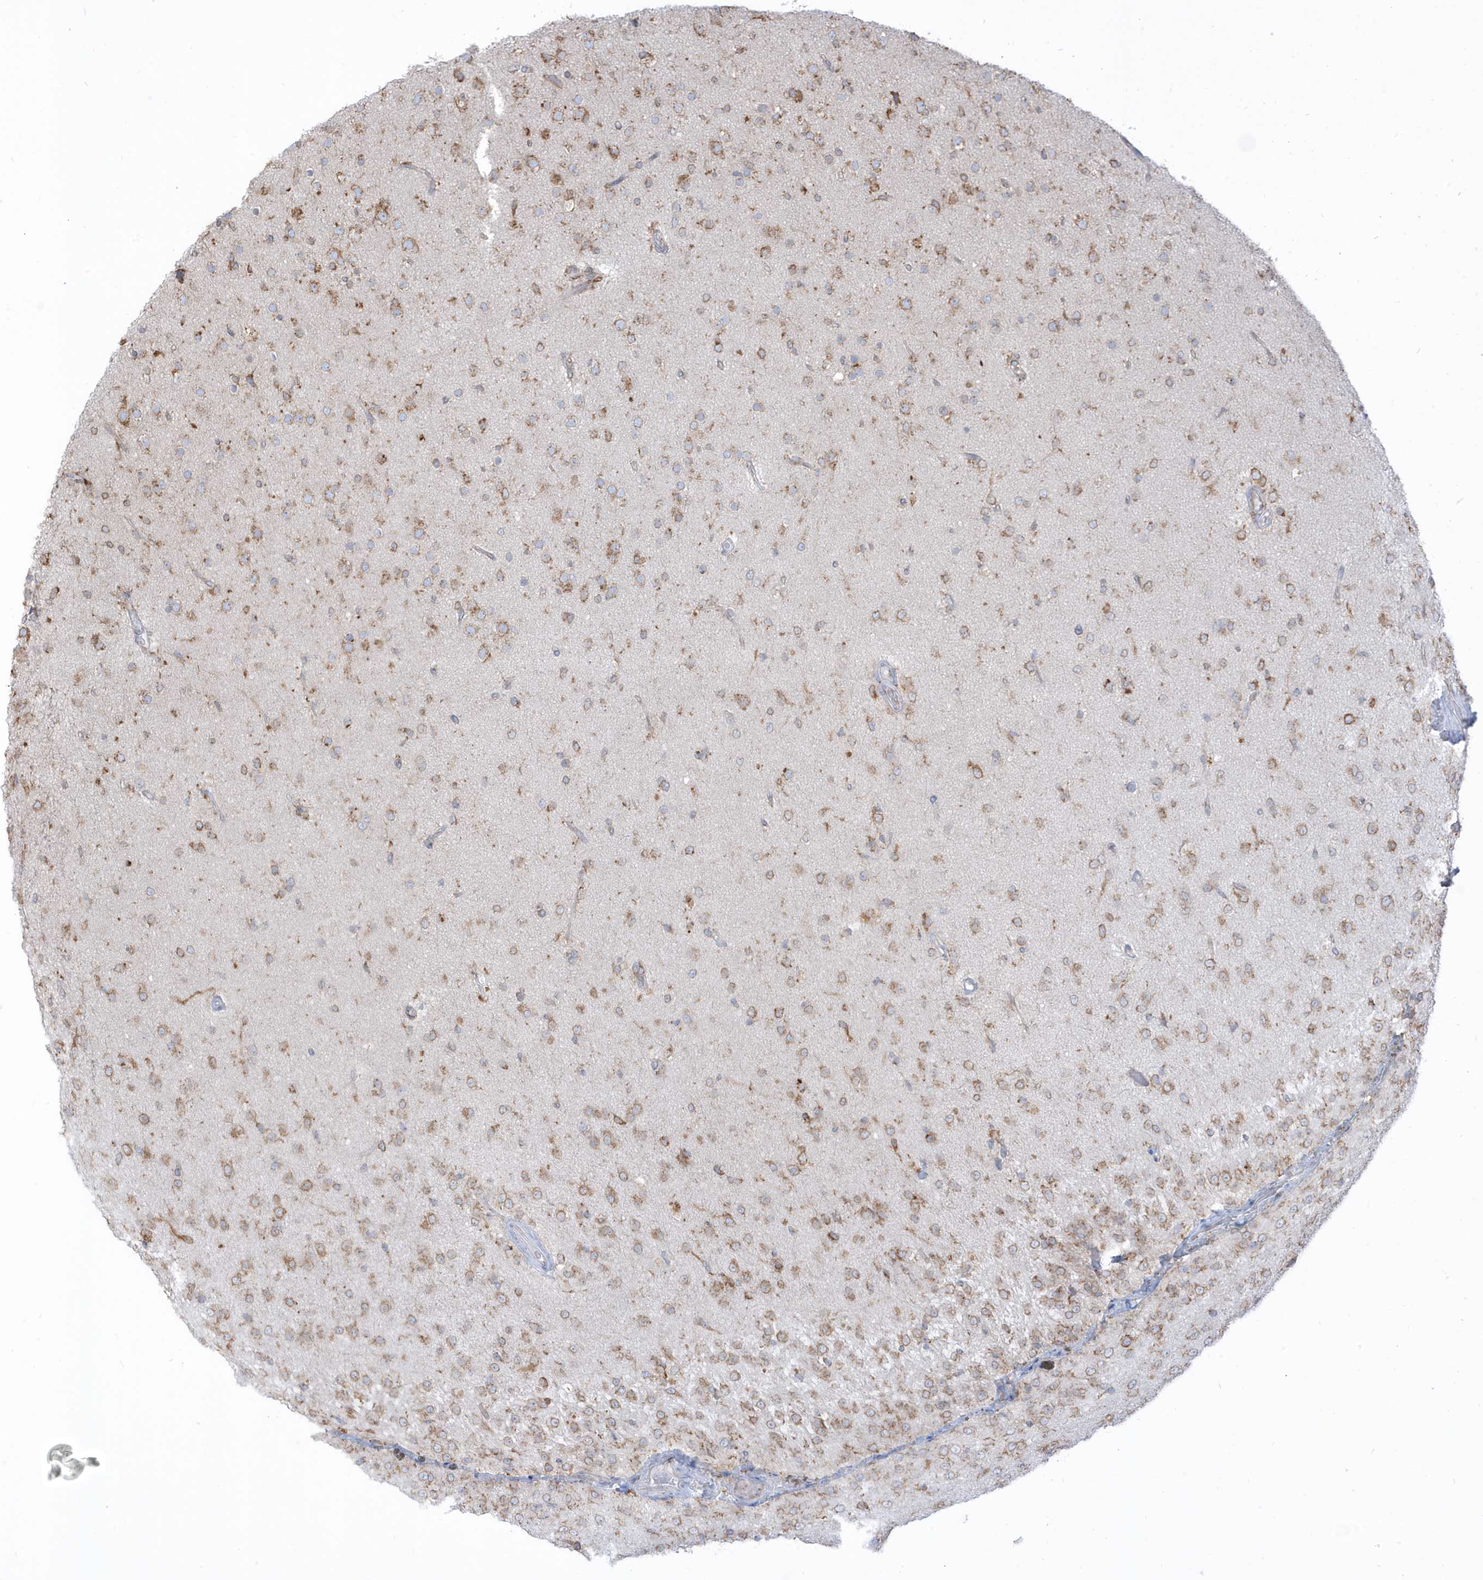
{"staining": {"intensity": "moderate", "quantity": ">75%", "location": "cytoplasmic/membranous"}, "tissue": "glioma", "cell_type": "Tumor cells", "image_type": "cancer", "snomed": [{"axis": "morphology", "description": "Glioma, malignant, Low grade"}, {"axis": "topography", "description": "Brain"}], "caption": "Protein staining displays moderate cytoplasmic/membranous expression in about >75% of tumor cells in glioma. The staining was performed using DAB (3,3'-diaminobenzidine) to visualize the protein expression in brown, while the nuclei were stained in blue with hematoxylin (Magnification: 20x).", "gene": "PDIA6", "patient": {"sex": "male", "age": 65}}